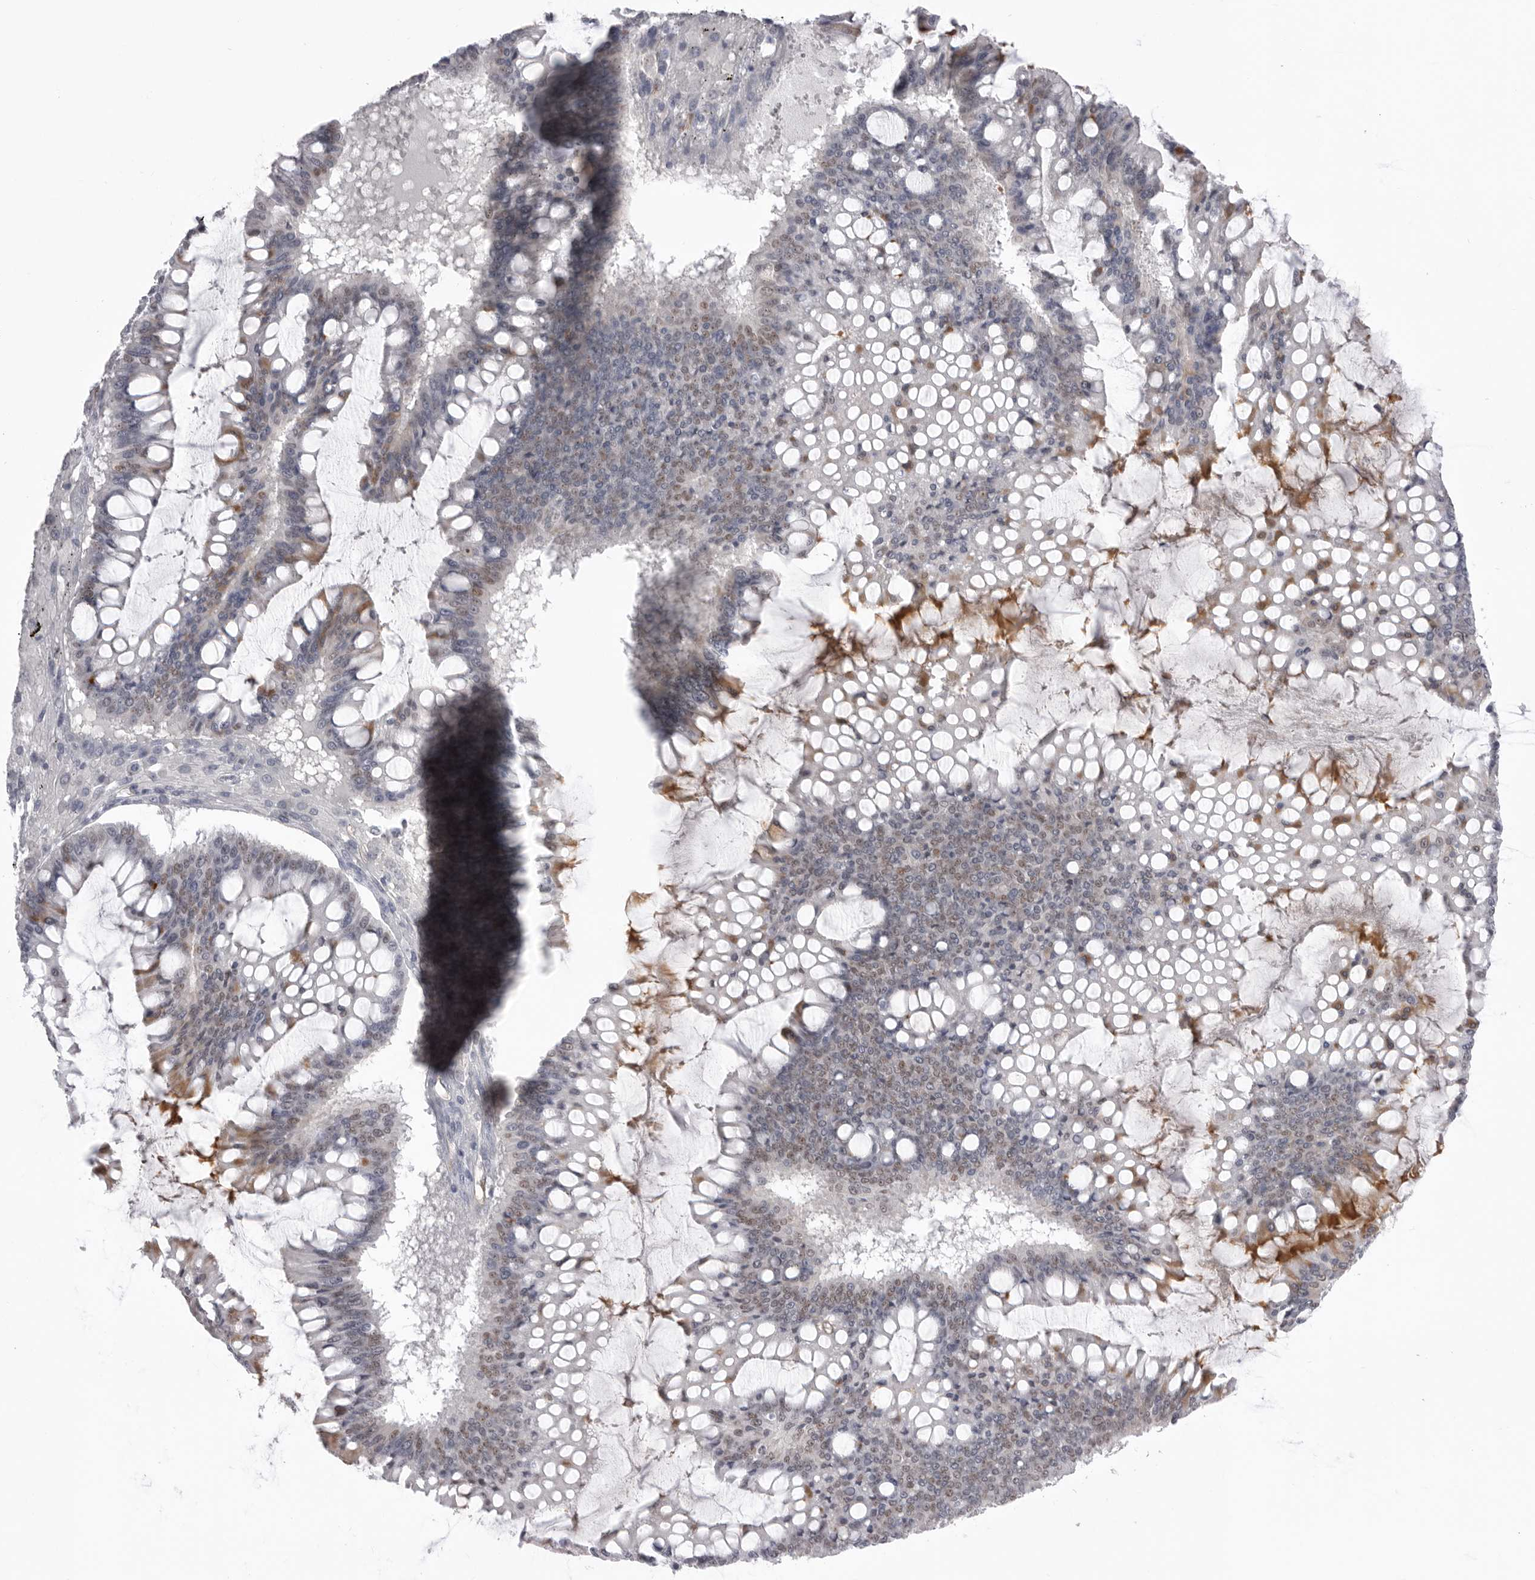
{"staining": {"intensity": "moderate", "quantity": "<25%", "location": "cytoplasmic/membranous"}, "tissue": "ovarian cancer", "cell_type": "Tumor cells", "image_type": "cancer", "snomed": [{"axis": "morphology", "description": "Cystadenocarcinoma, mucinous, NOS"}, {"axis": "topography", "description": "Ovary"}], "caption": "Protein expression analysis of ovarian mucinous cystadenocarcinoma exhibits moderate cytoplasmic/membranous positivity in approximately <25% of tumor cells. (brown staining indicates protein expression, while blue staining denotes nuclei).", "gene": "ZBTB7B", "patient": {"sex": "female", "age": 73}}